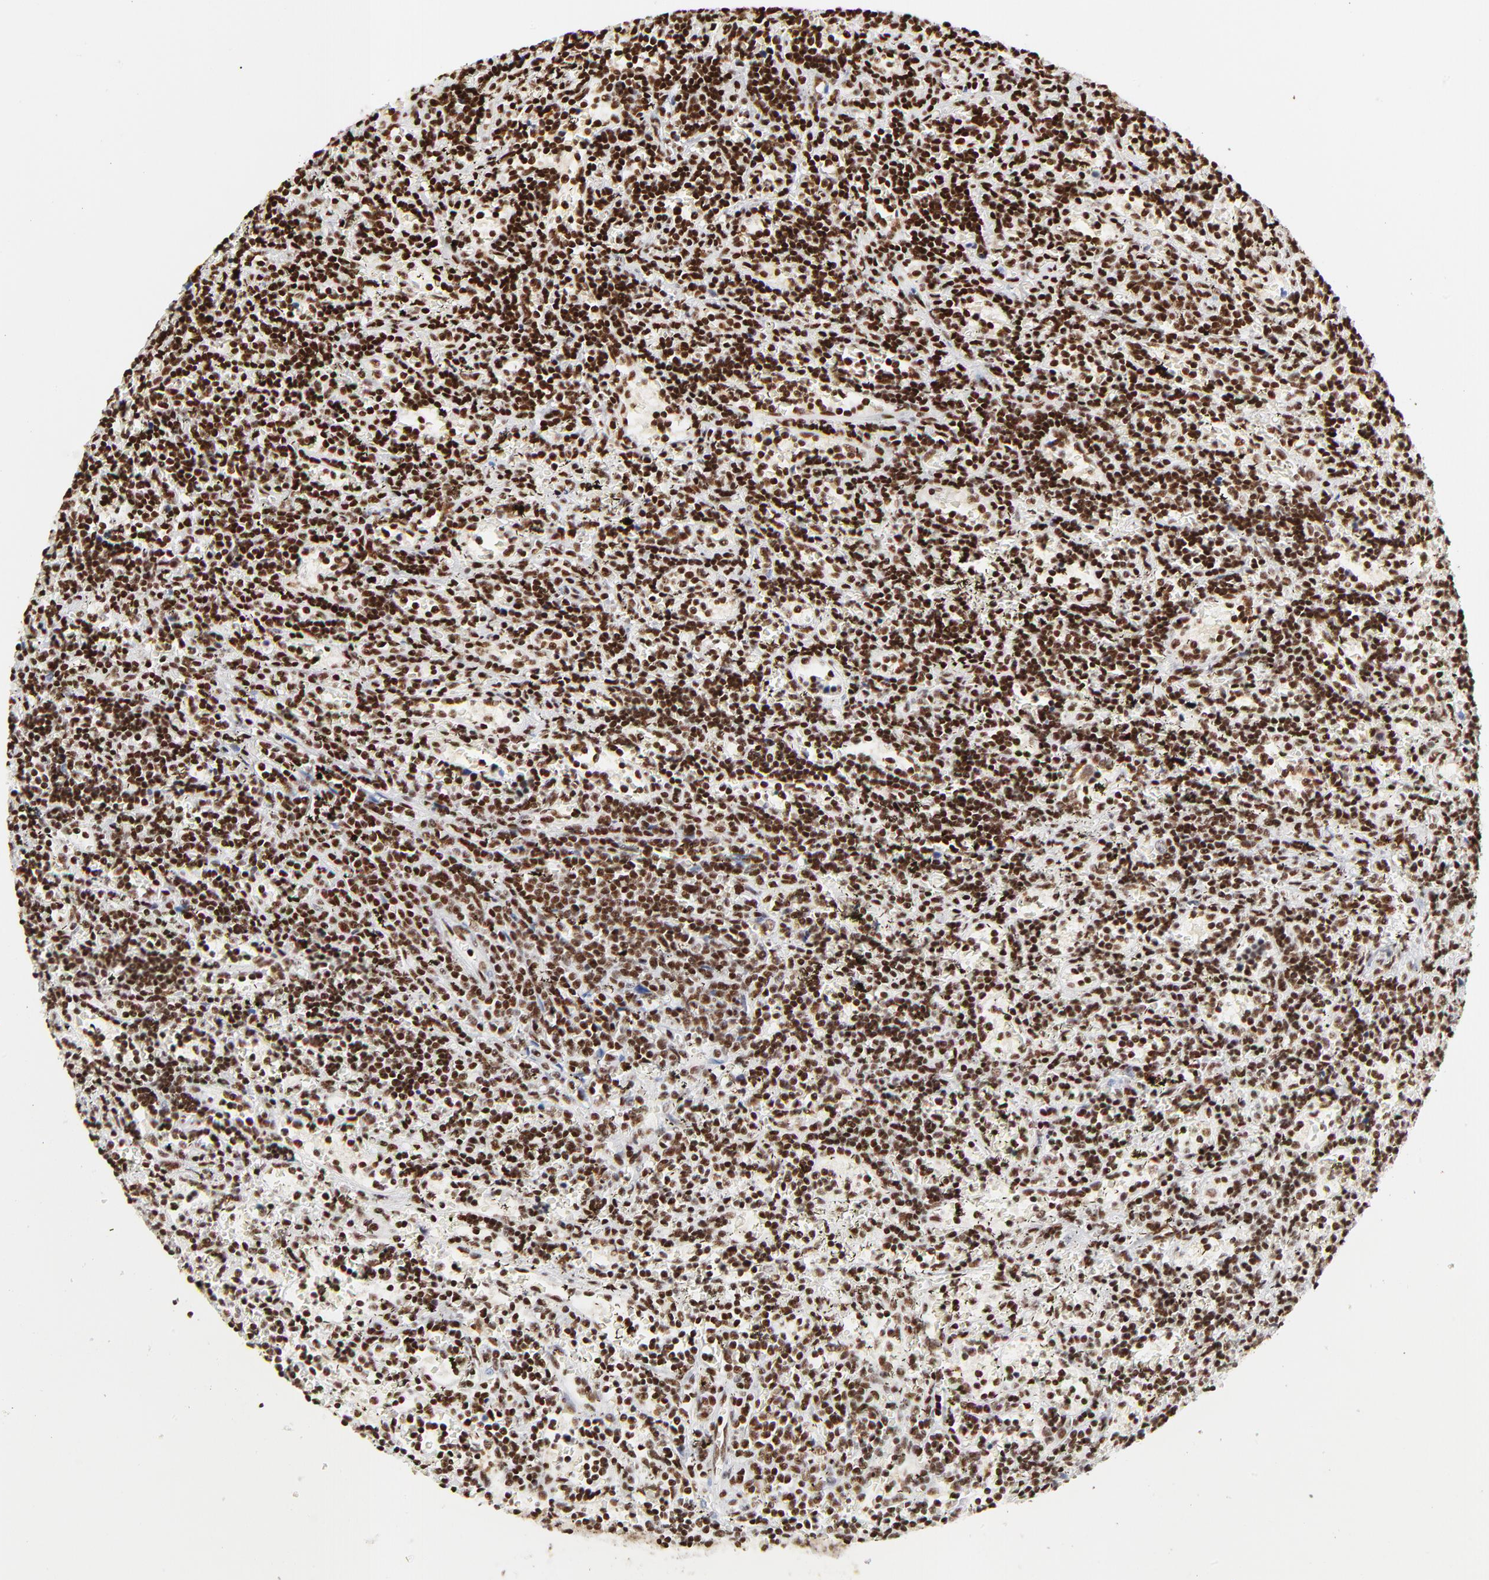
{"staining": {"intensity": "strong", "quantity": ">75%", "location": "nuclear"}, "tissue": "lymphoma", "cell_type": "Tumor cells", "image_type": "cancer", "snomed": [{"axis": "morphology", "description": "Malignant lymphoma, non-Hodgkin's type, Low grade"}, {"axis": "topography", "description": "Spleen"}], "caption": "A histopathology image of lymphoma stained for a protein exhibits strong nuclear brown staining in tumor cells.", "gene": "CREB1", "patient": {"sex": "male", "age": 60}}